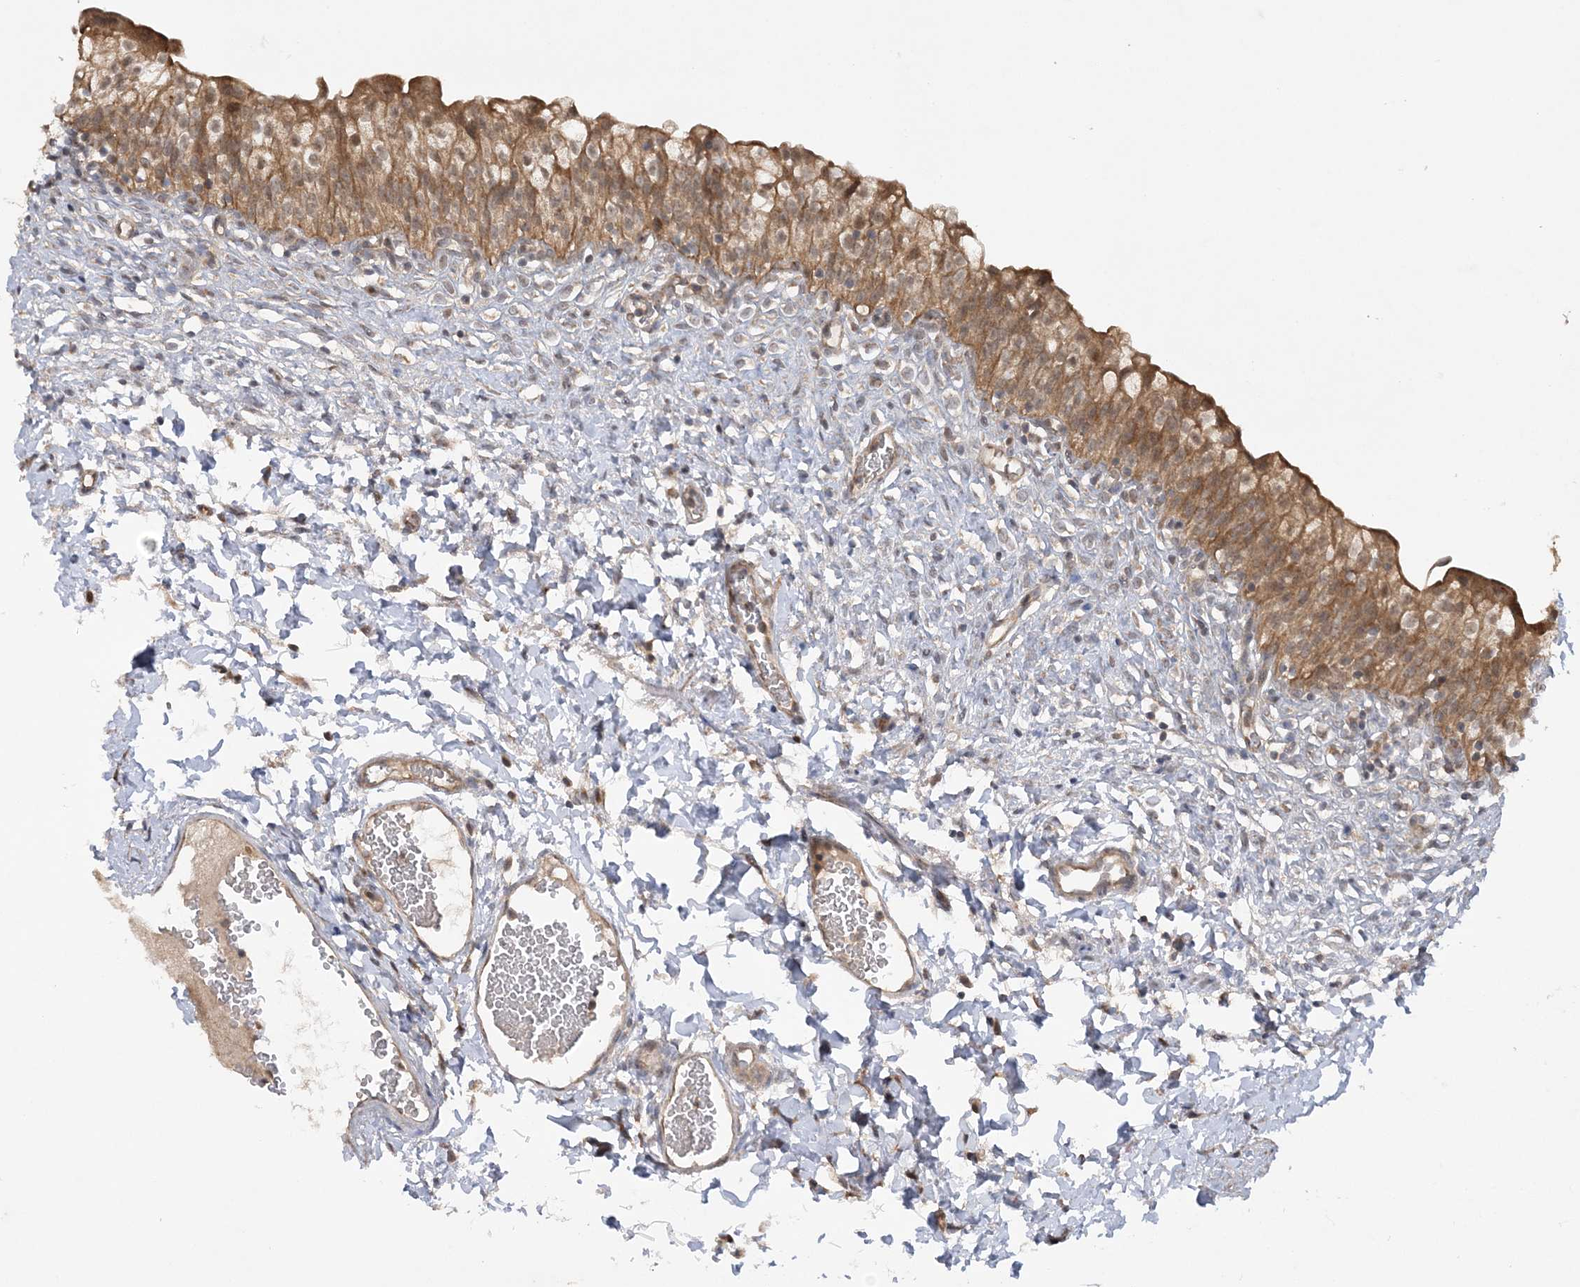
{"staining": {"intensity": "moderate", "quantity": ">75%", "location": "cytoplasmic/membranous"}, "tissue": "urinary bladder", "cell_type": "Urothelial cells", "image_type": "normal", "snomed": [{"axis": "morphology", "description": "Normal tissue, NOS"}, {"axis": "topography", "description": "Urinary bladder"}], "caption": "High-power microscopy captured an immunohistochemistry image of unremarkable urinary bladder, revealing moderate cytoplasmic/membranous staining in approximately >75% of urothelial cells.", "gene": "MMADHC", "patient": {"sex": "male", "age": 55}}